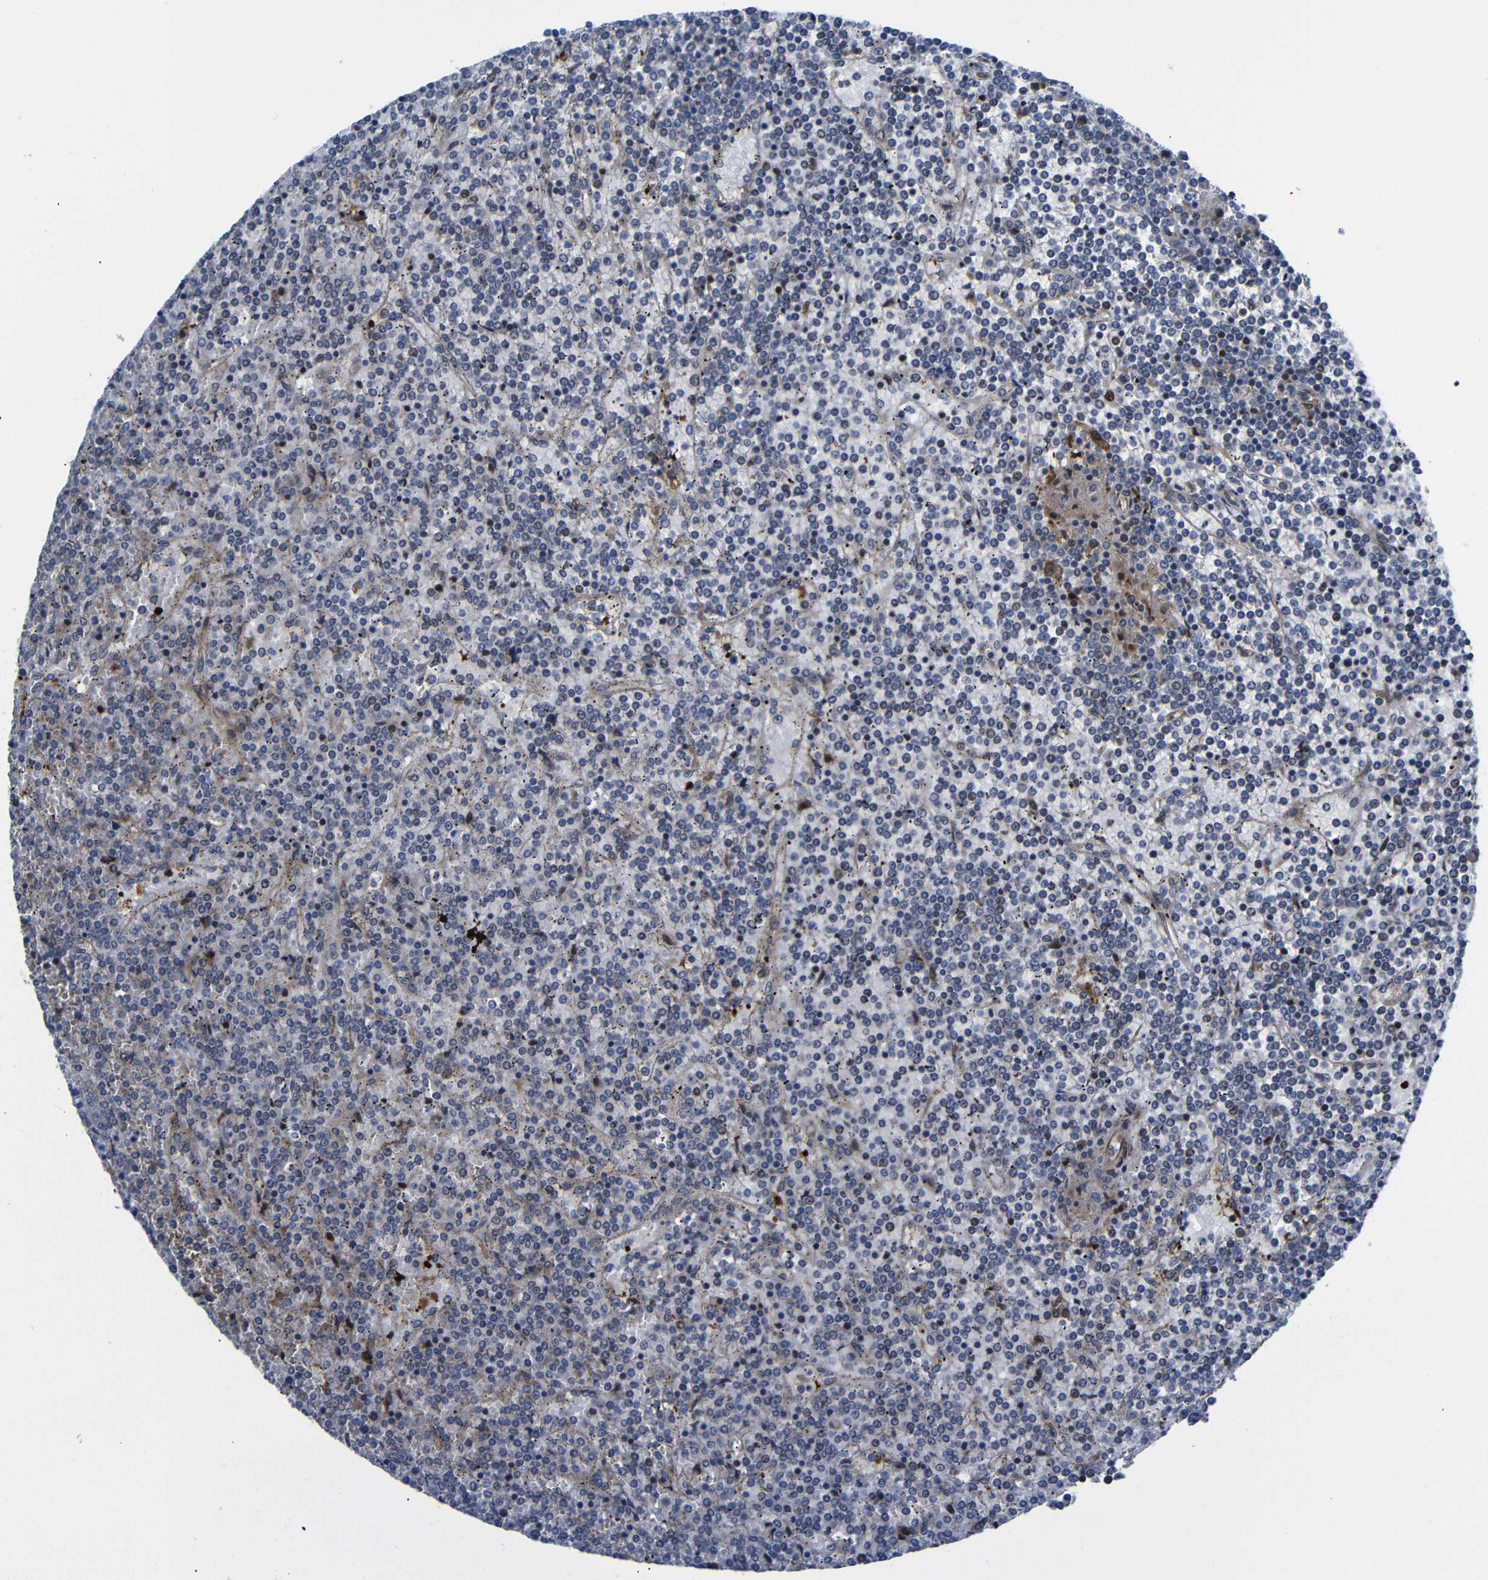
{"staining": {"intensity": "moderate", "quantity": "<25%", "location": "cytoplasmic/membranous,nuclear"}, "tissue": "lymphoma", "cell_type": "Tumor cells", "image_type": "cancer", "snomed": [{"axis": "morphology", "description": "Malignant lymphoma, non-Hodgkin's type, Low grade"}, {"axis": "topography", "description": "Spleen"}], "caption": "The image displays staining of malignant lymphoma, non-Hodgkin's type (low-grade), revealing moderate cytoplasmic/membranous and nuclear protein staining (brown color) within tumor cells.", "gene": "PARP14", "patient": {"sex": "female", "age": 19}}